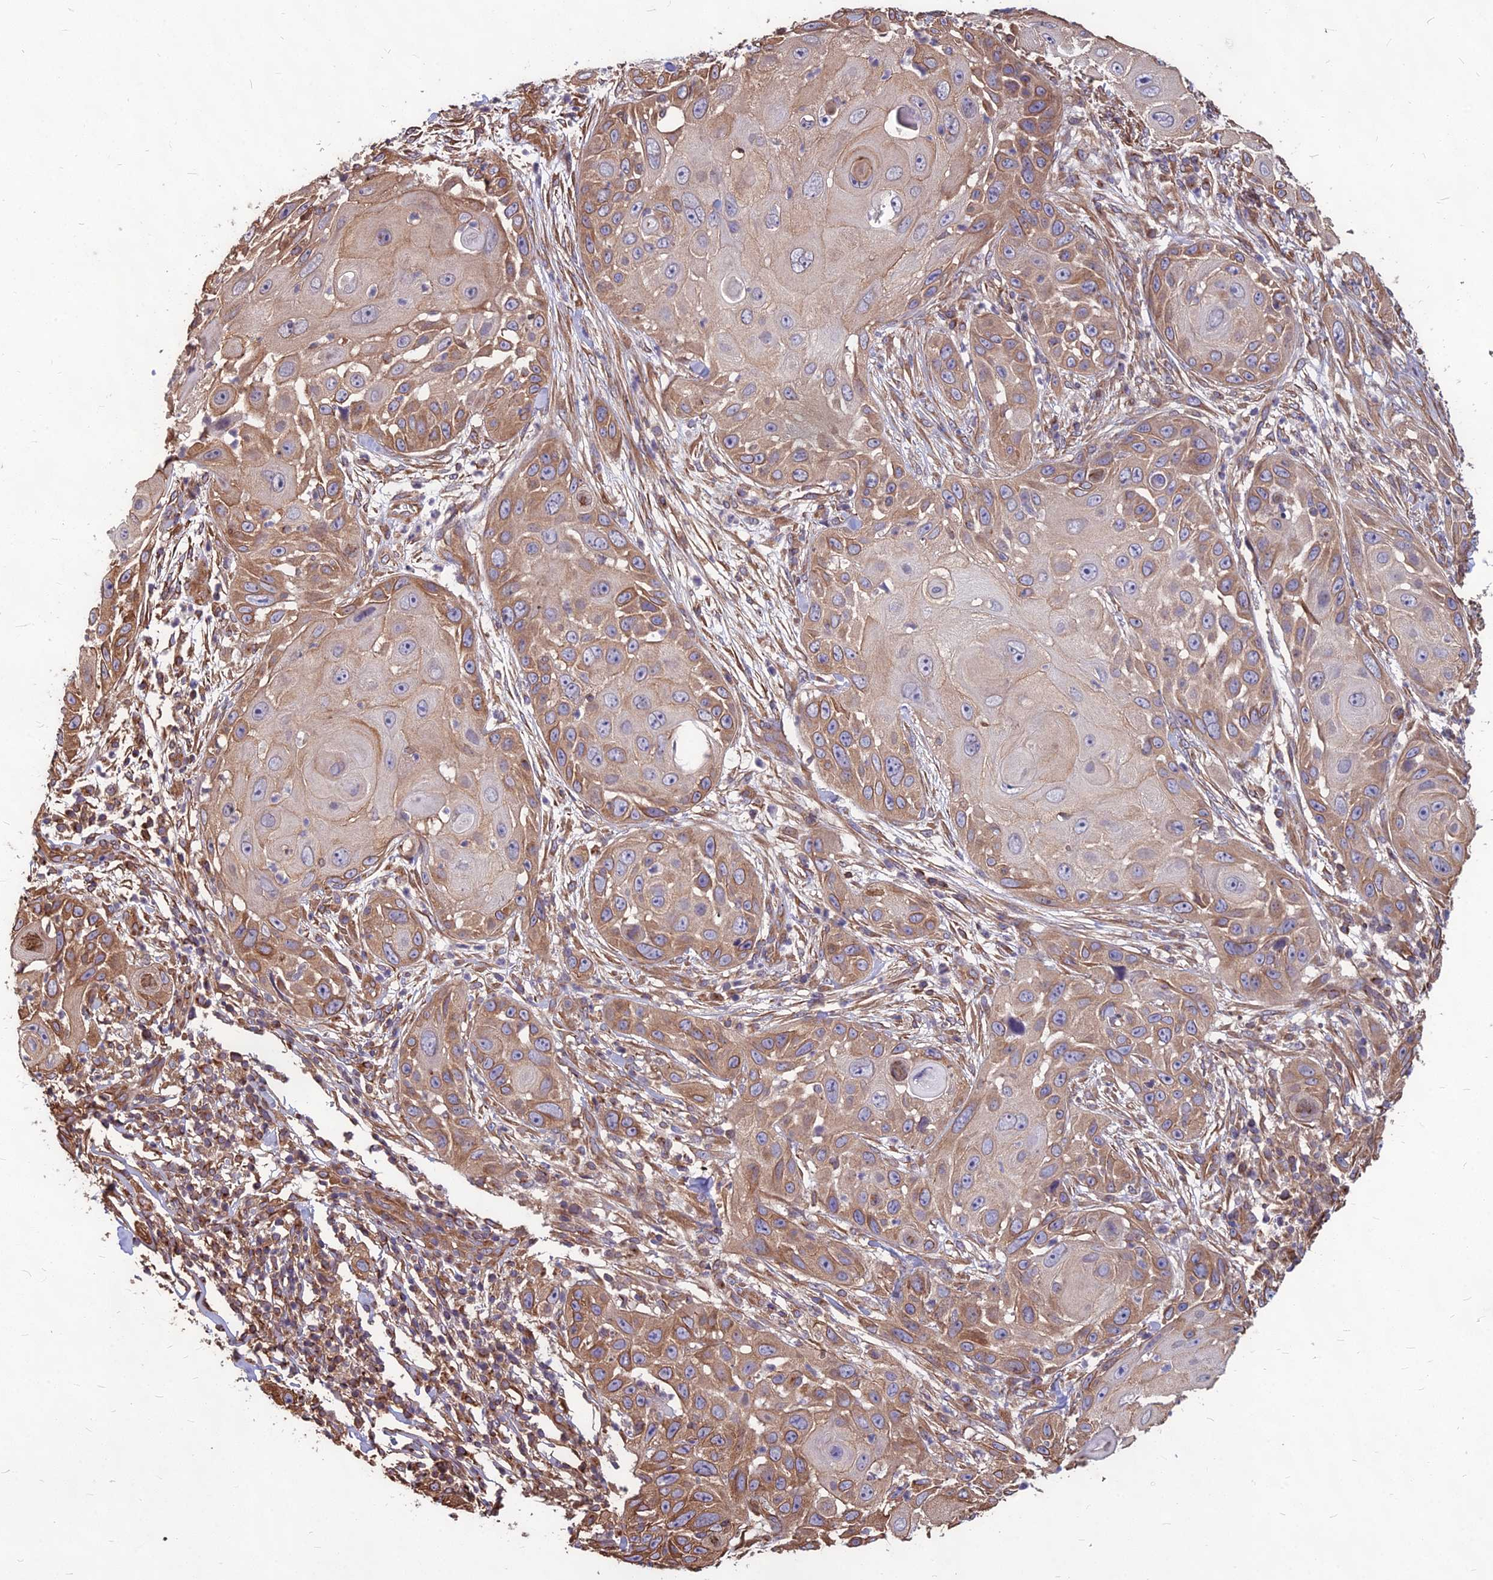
{"staining": {"intensity": "moderate", "quantity": "25%-75%", "location": "cytoplasmic/membranous"}, "tissue": "skin cancer", "cell_type": "Tumor cells", "image_type": "cancer", "snomed": [{"axis": "morphology", "description": "Squamous cell carcinoma, NOS"}, {"axis": "topography", "description": "Skin"}], "caption": "Protein staining of skin cancer tissue reveals moderate cytoplasmic/membranous positivity in approximately 25%-75% of tumor cells.", "gene": "LSM6", "patient": {"sex": "female", "age": 44}}